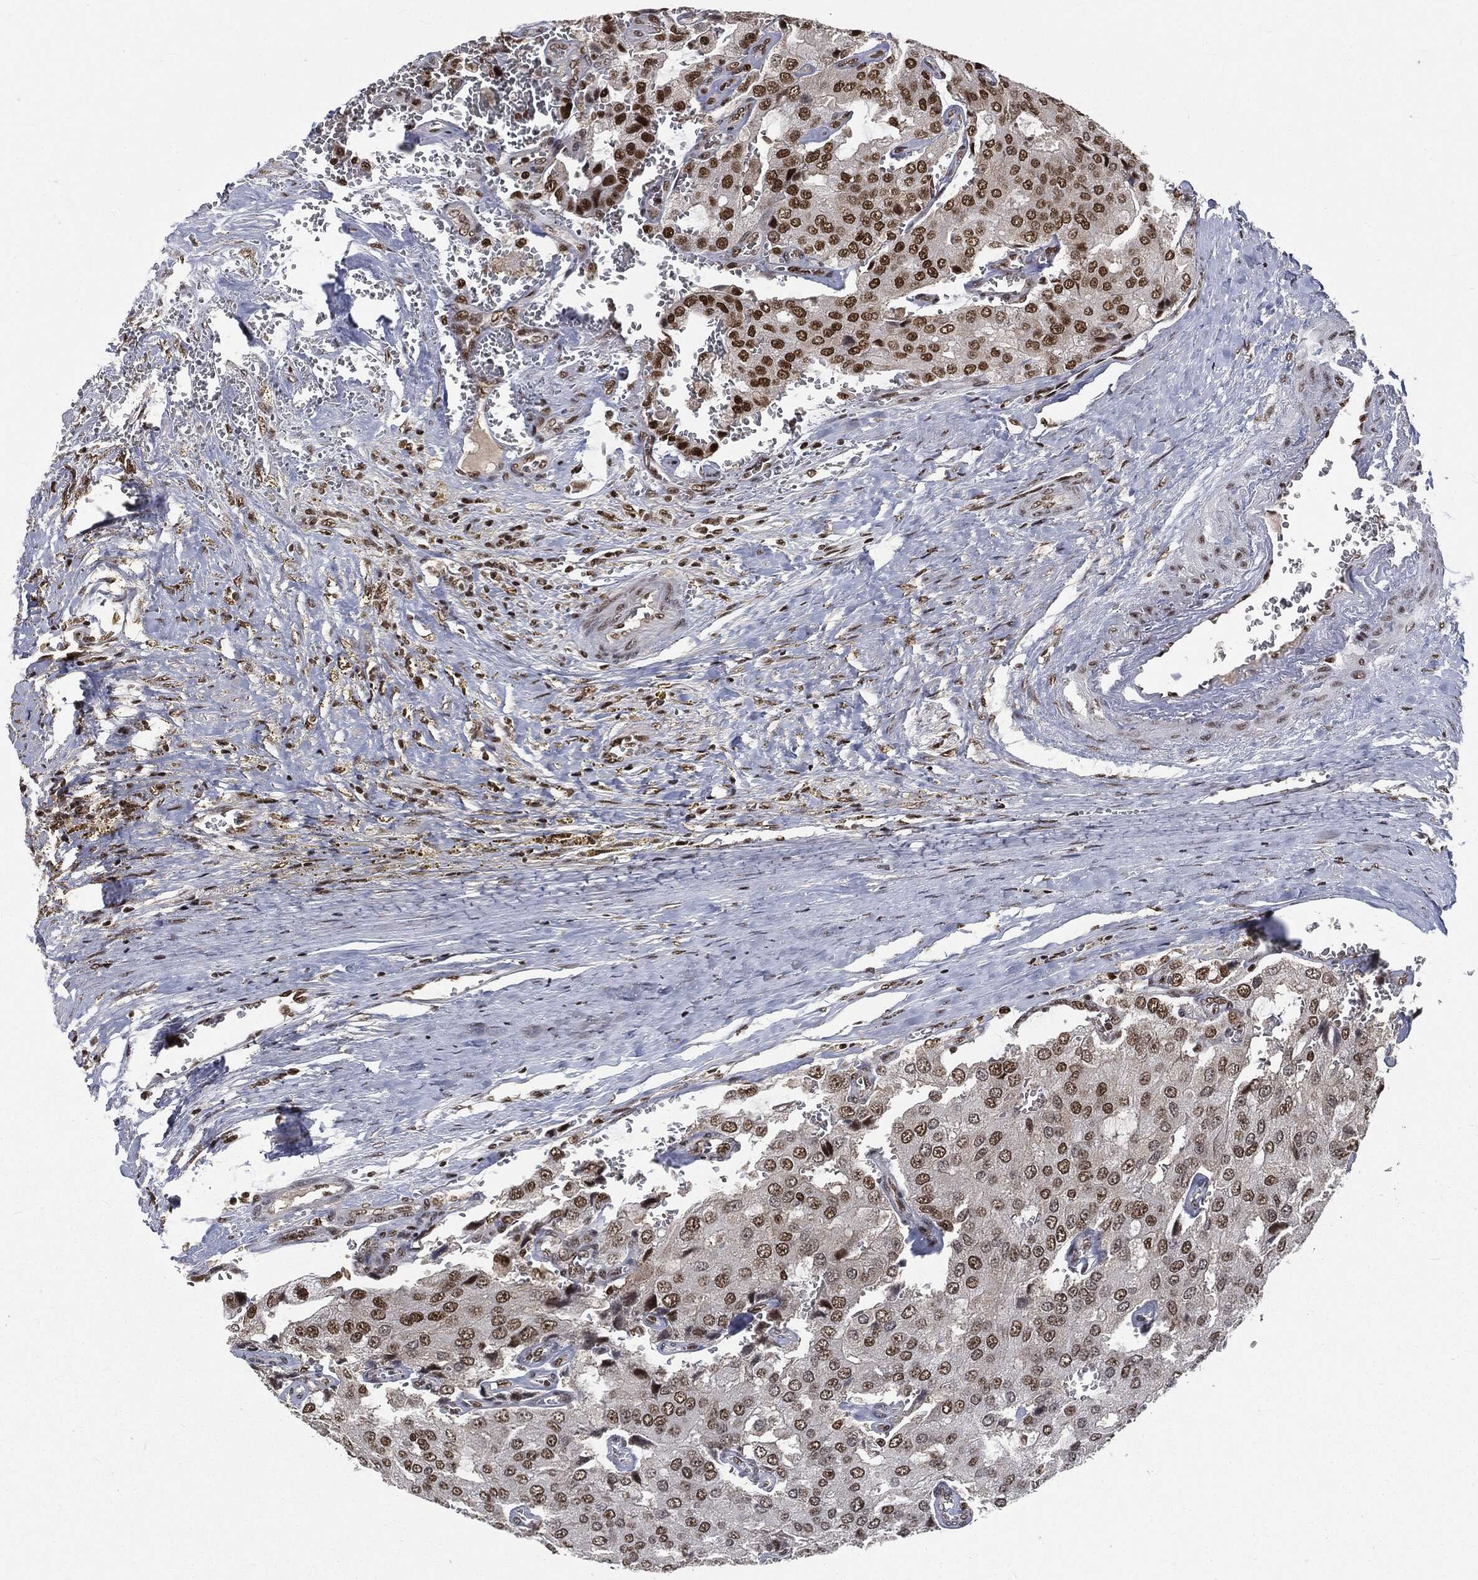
{"staining": {"intensity": "strong", "quantity": ">75%", "location": "nuclear"}, "tissue": "prostate cancer", "cell_type": "Tumor cells", "image_type": "cancer", "snomed": [{"axis": "morphology", "description": "Adenocarcinoma, NOS"}, {"axis": "topography", "description": "Prostate and seminal vesicle, NOS"}, {"axis": "topography", "description": "Prostate"}], "caption": "Immunohistochemistry photomicrograph of neoplastic tissue: prostate cancer (adenocarcinoma) stained using IHC exhibits high levels of strong protein expression localized specifically in the nuclear of tumor cells, appearing as a nuclear brown color.", "gene": "DPH2", "patient": {"sex": "male", "age": 67}}